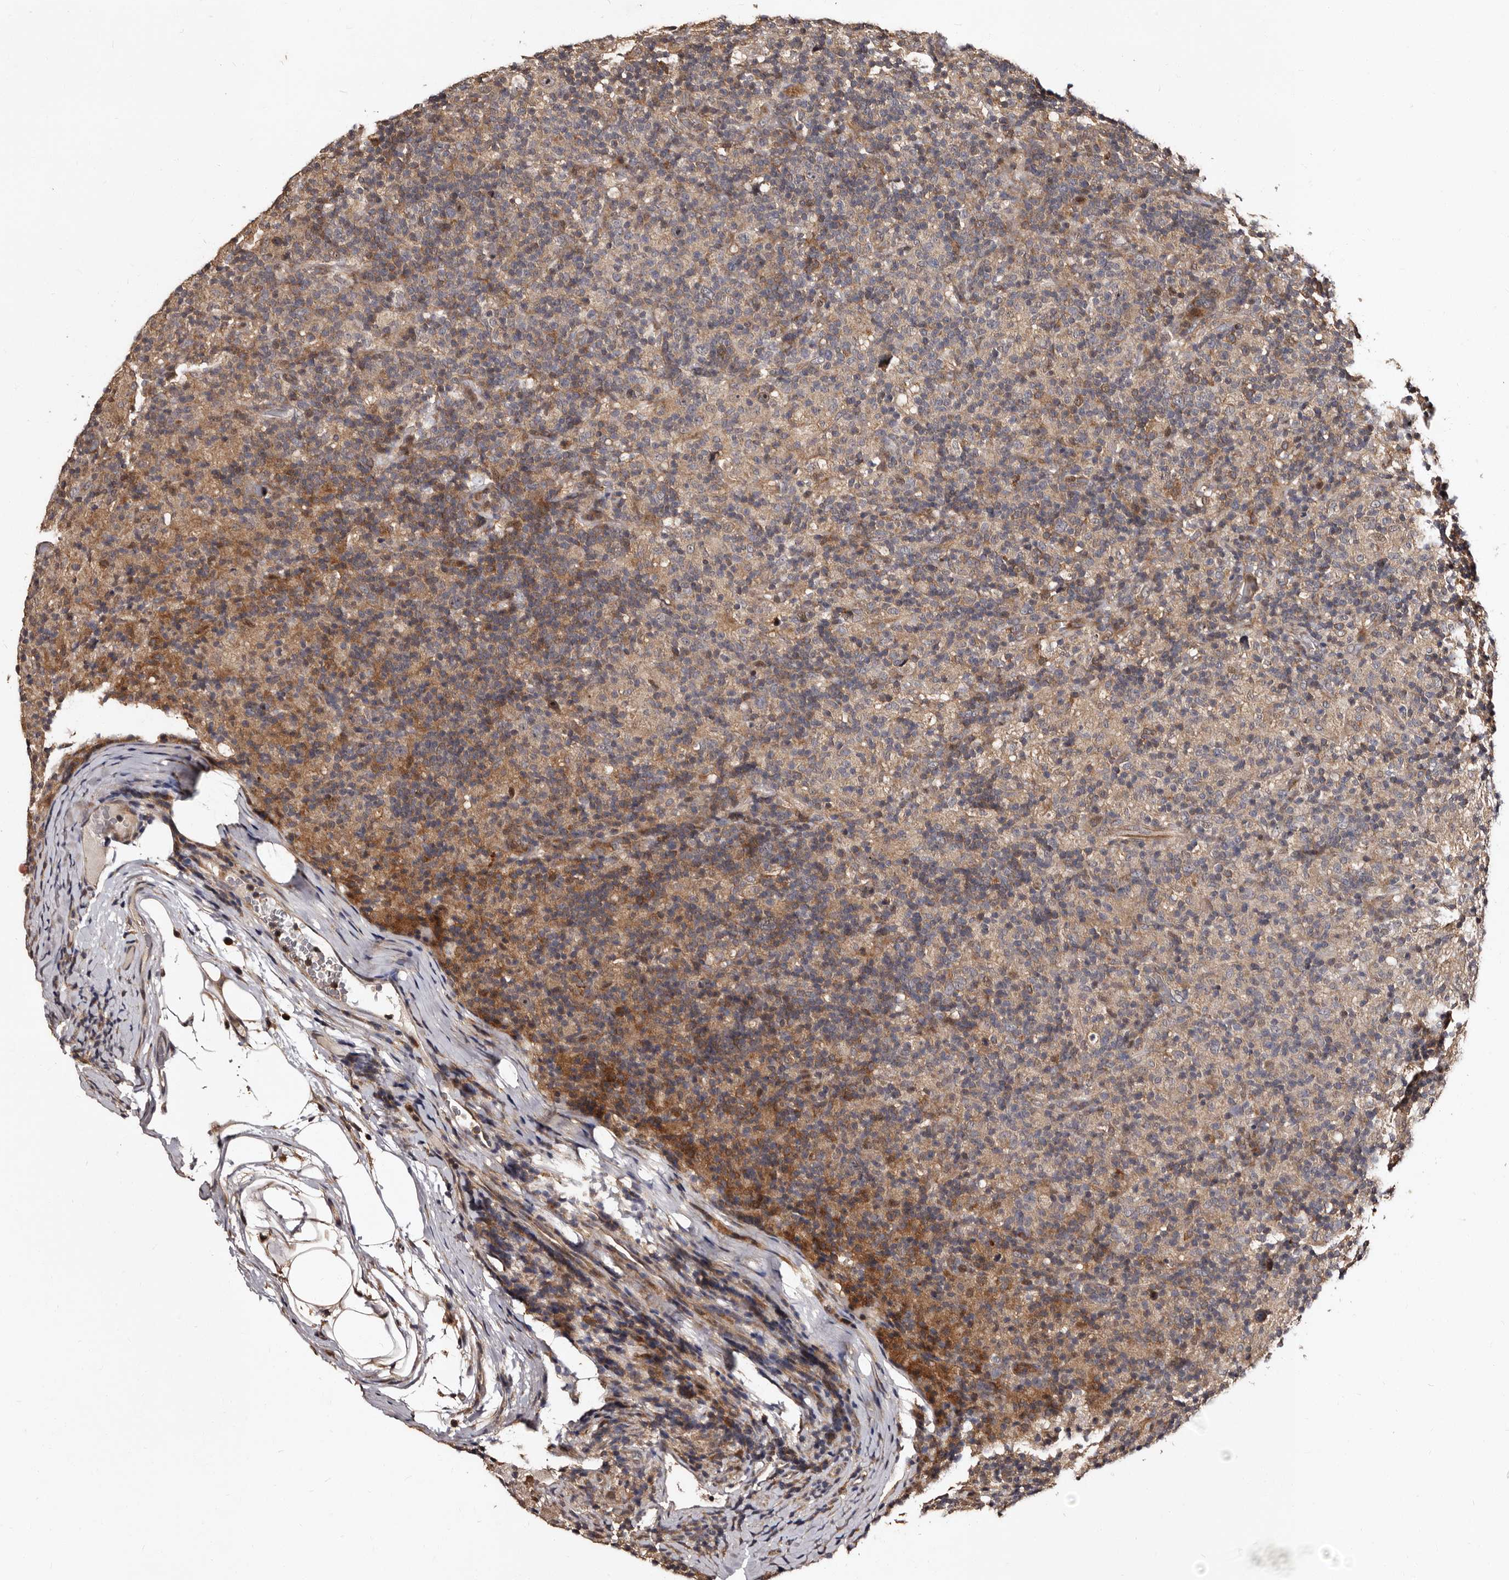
{"staining": {"intensity": "weak", "quantity": "<25%", "location": "cytoplasmic/membranous"}, "tissue": "lymphoma", "cell_type": "Tumor cells", "image_type": "cancer", "snomed": [{"axis": "morphology", "description": "Hodgkin's disease, NOS"}, {"axis": "topography", "description": "Lymph node"}], "caption": "An IHC histopathology image of lymphoma is shown. There is no staining in tumor cells of lymphoma.", "gene": "MKRN3", "patient": {"sex": "male", "age": 70}}